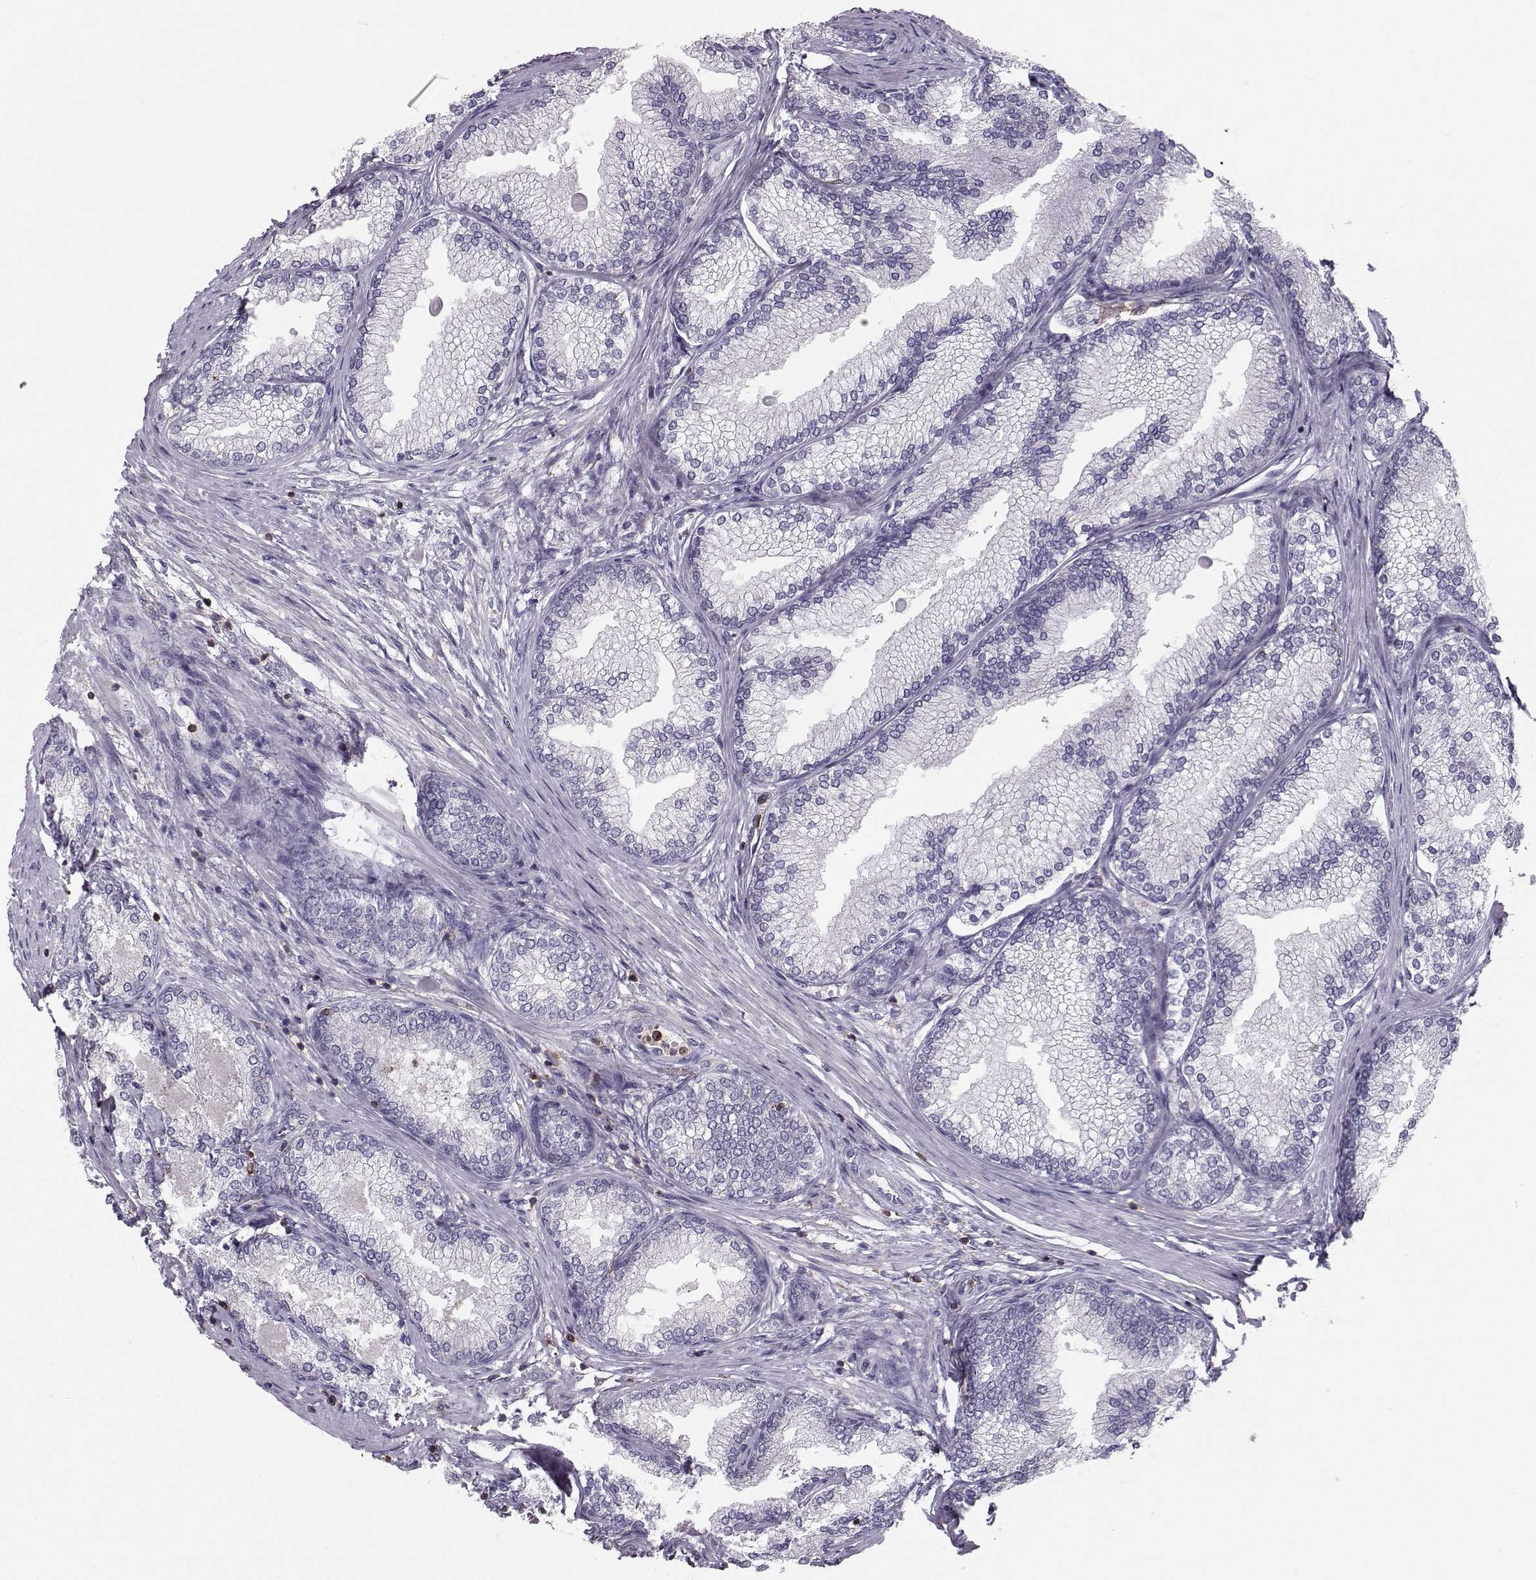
{"staining": {"intensity": "negative", "quantity": "none", "location": "none"}, "tissue": "prostate", "cell_type": "Glandular cells", "image_type": "normal", "snomed": [{"axis": "morphology", "description": "Normal tissue, NOS"}, {"axis": "topography", "description": "Prostate"}], "caption": "This image is of benign prostate stained with immunohistochemistry to label a protein in brown with the nuclei are counter-stained blue. There is no staining in glandular cells. The staining is performed using DAB brown chromogen with nuclei counter-stained in using hematoxylin.", "gene": "ZBTB32", "patient": {"sex": "male", "age": 72}}